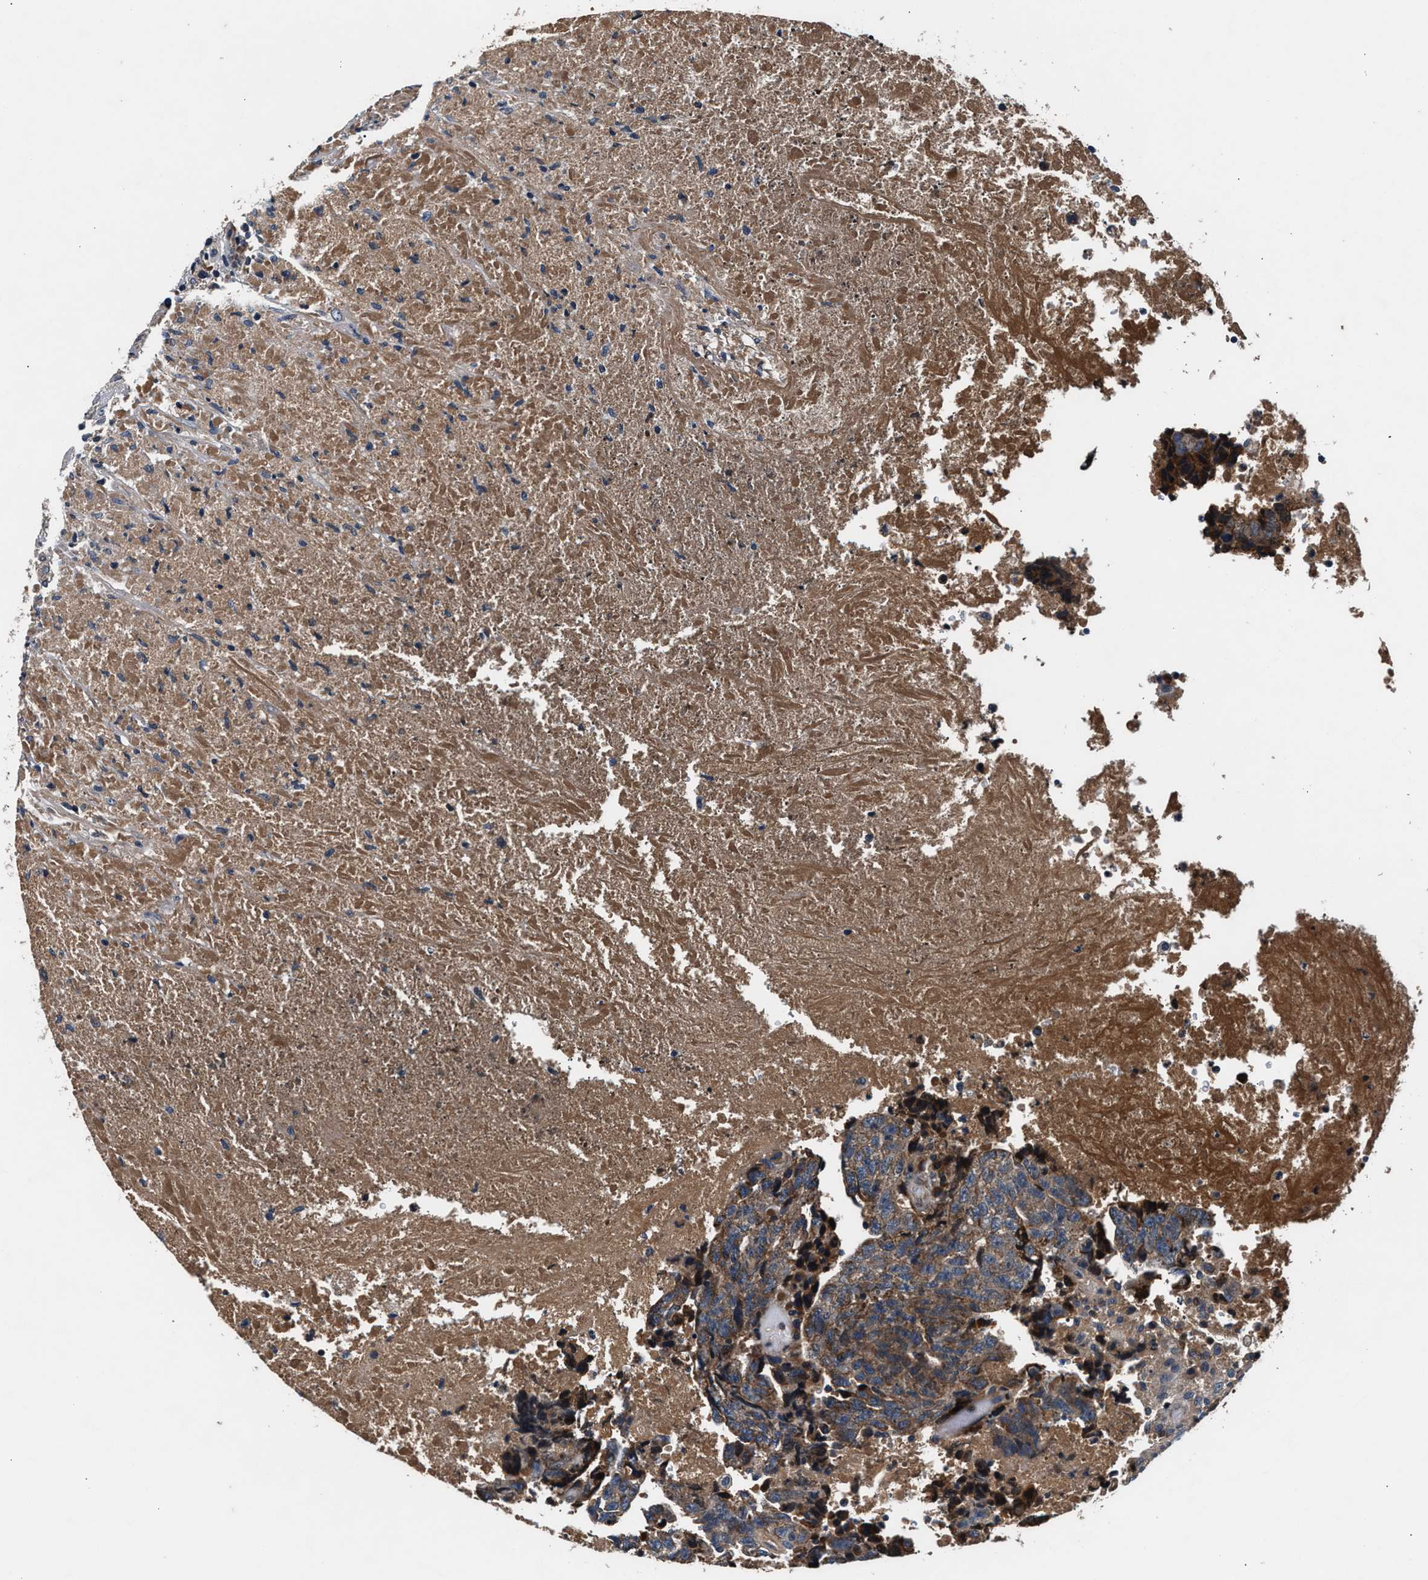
{"staining": {"intensity": "weak", "quantity": ">75%", "location": "cytoplasmic/membranous"}, "tissue": "testis cancer", "cell_type": "Tumor cells", "image_type": "cancer", "snomed": [{"axis": "morphology", "description": "Necrosis, NOS"}, {"axis": "morphology", "description": "Carcinoma, Embryonal, NOS"}, {"axis": "topography", "description": "Testis"}], "caption": "There is low levels of weak cytoplasmic/membranous positivity in tumor cells of testis embryonal carcinoma, as demonstrated by immunohistochemical staining (brown color).", "gene": "IMMT", "patient": {"sex": "male", "age": 19}}